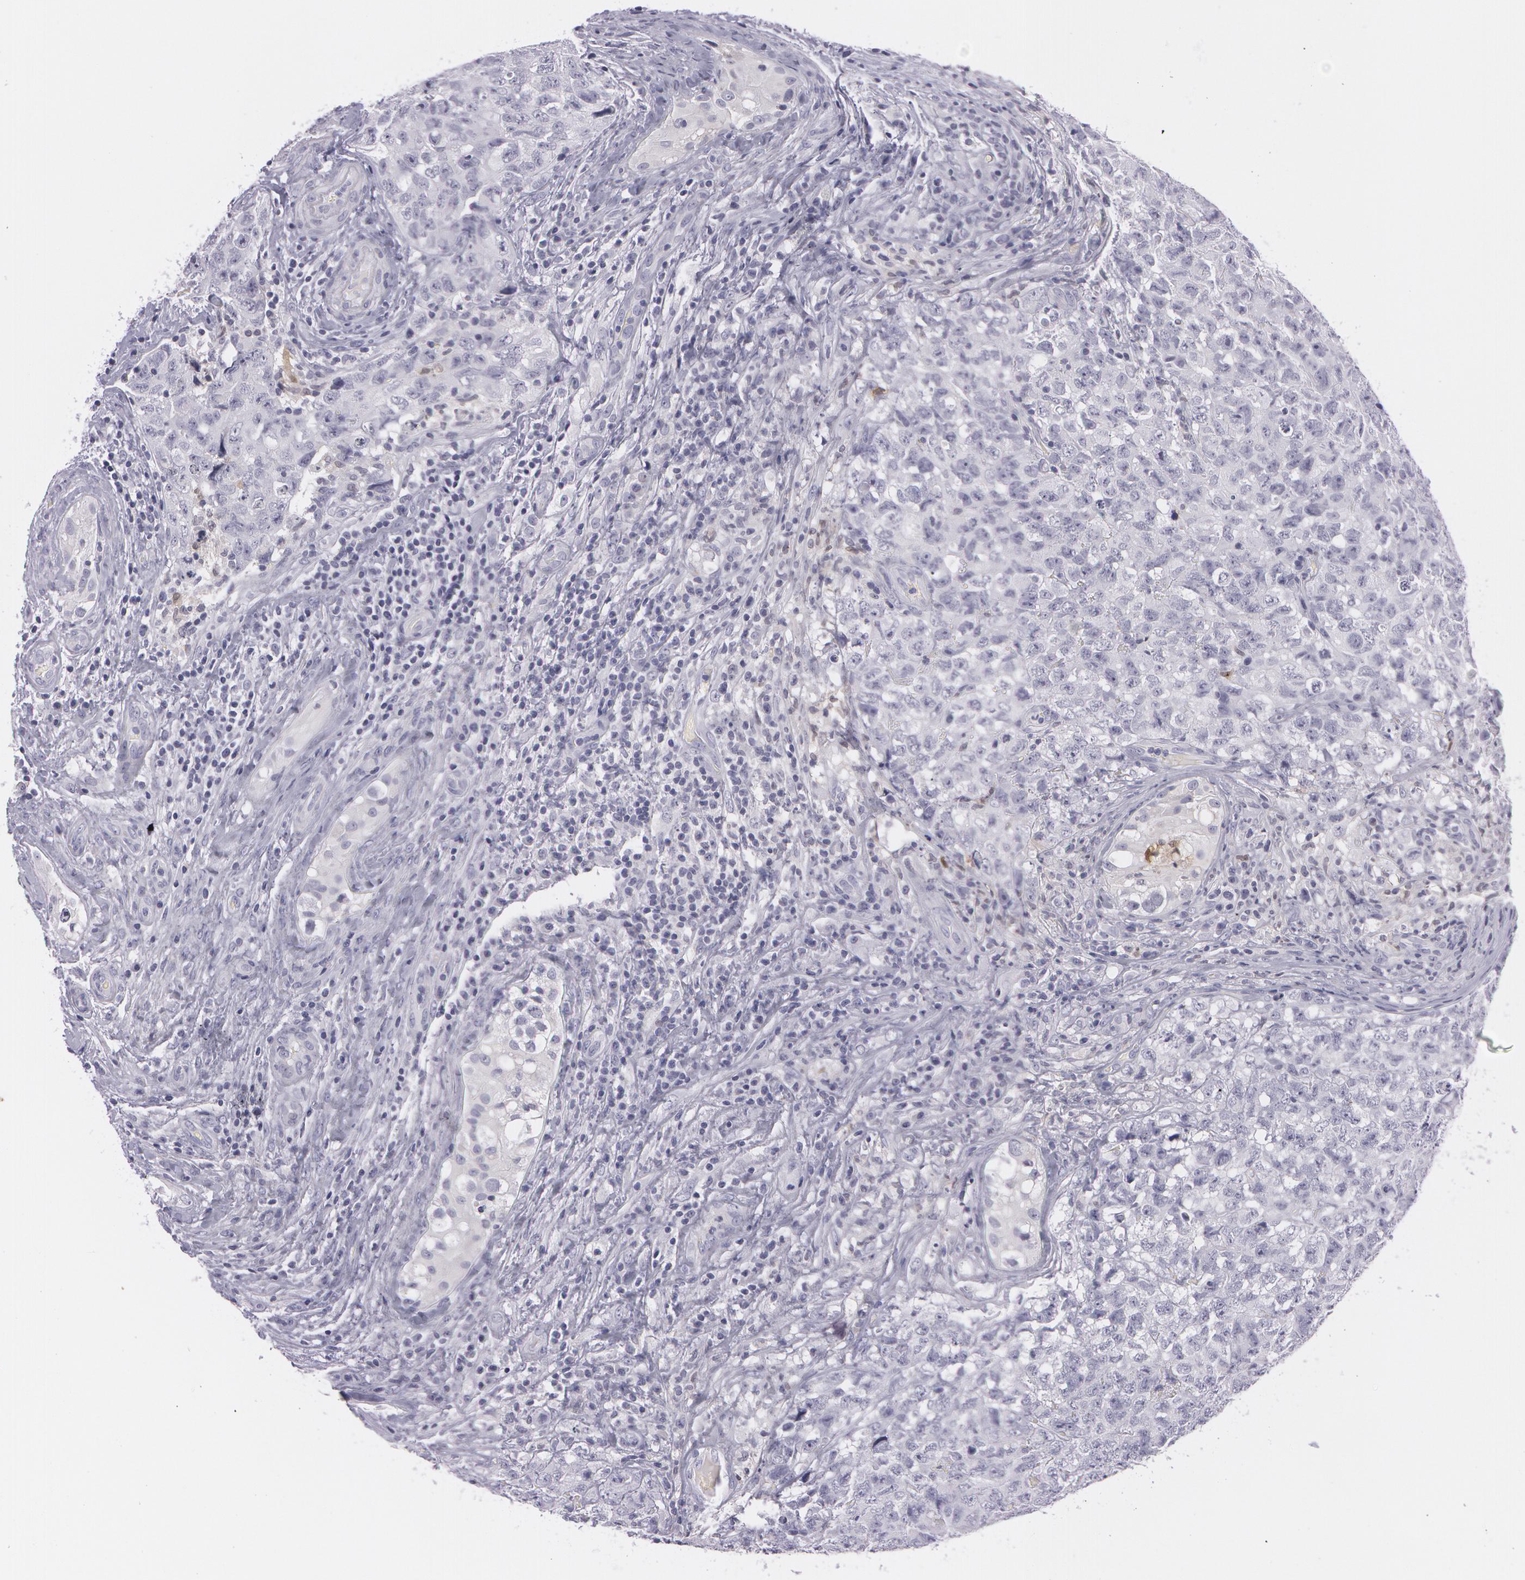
{"staining": {"intensity": "negative", "quantity": "none", "location": "none"}, "tissue": "testis cancer", "cell_type": "Tumor cells", "image_type": "cancer", "snomed": [{"axis": "morphology", "description": "Carcinoma, Embryonal, NOS"}, {"axis": "topography", "description": "Testis"}], "caption": "The immunohistochemistry (IHC) image has no significant positivity in tumor cells of testis embryonal carcinoma tissue. Brightfield microscopy of immunohistochemistry stained with DAB (3,3'-diaminobenzidine) (brown) and hematoxylin (blue), captured at high magnification.", "gene": "IL1RN", "patient": {"sex": "male", "age": 31}}